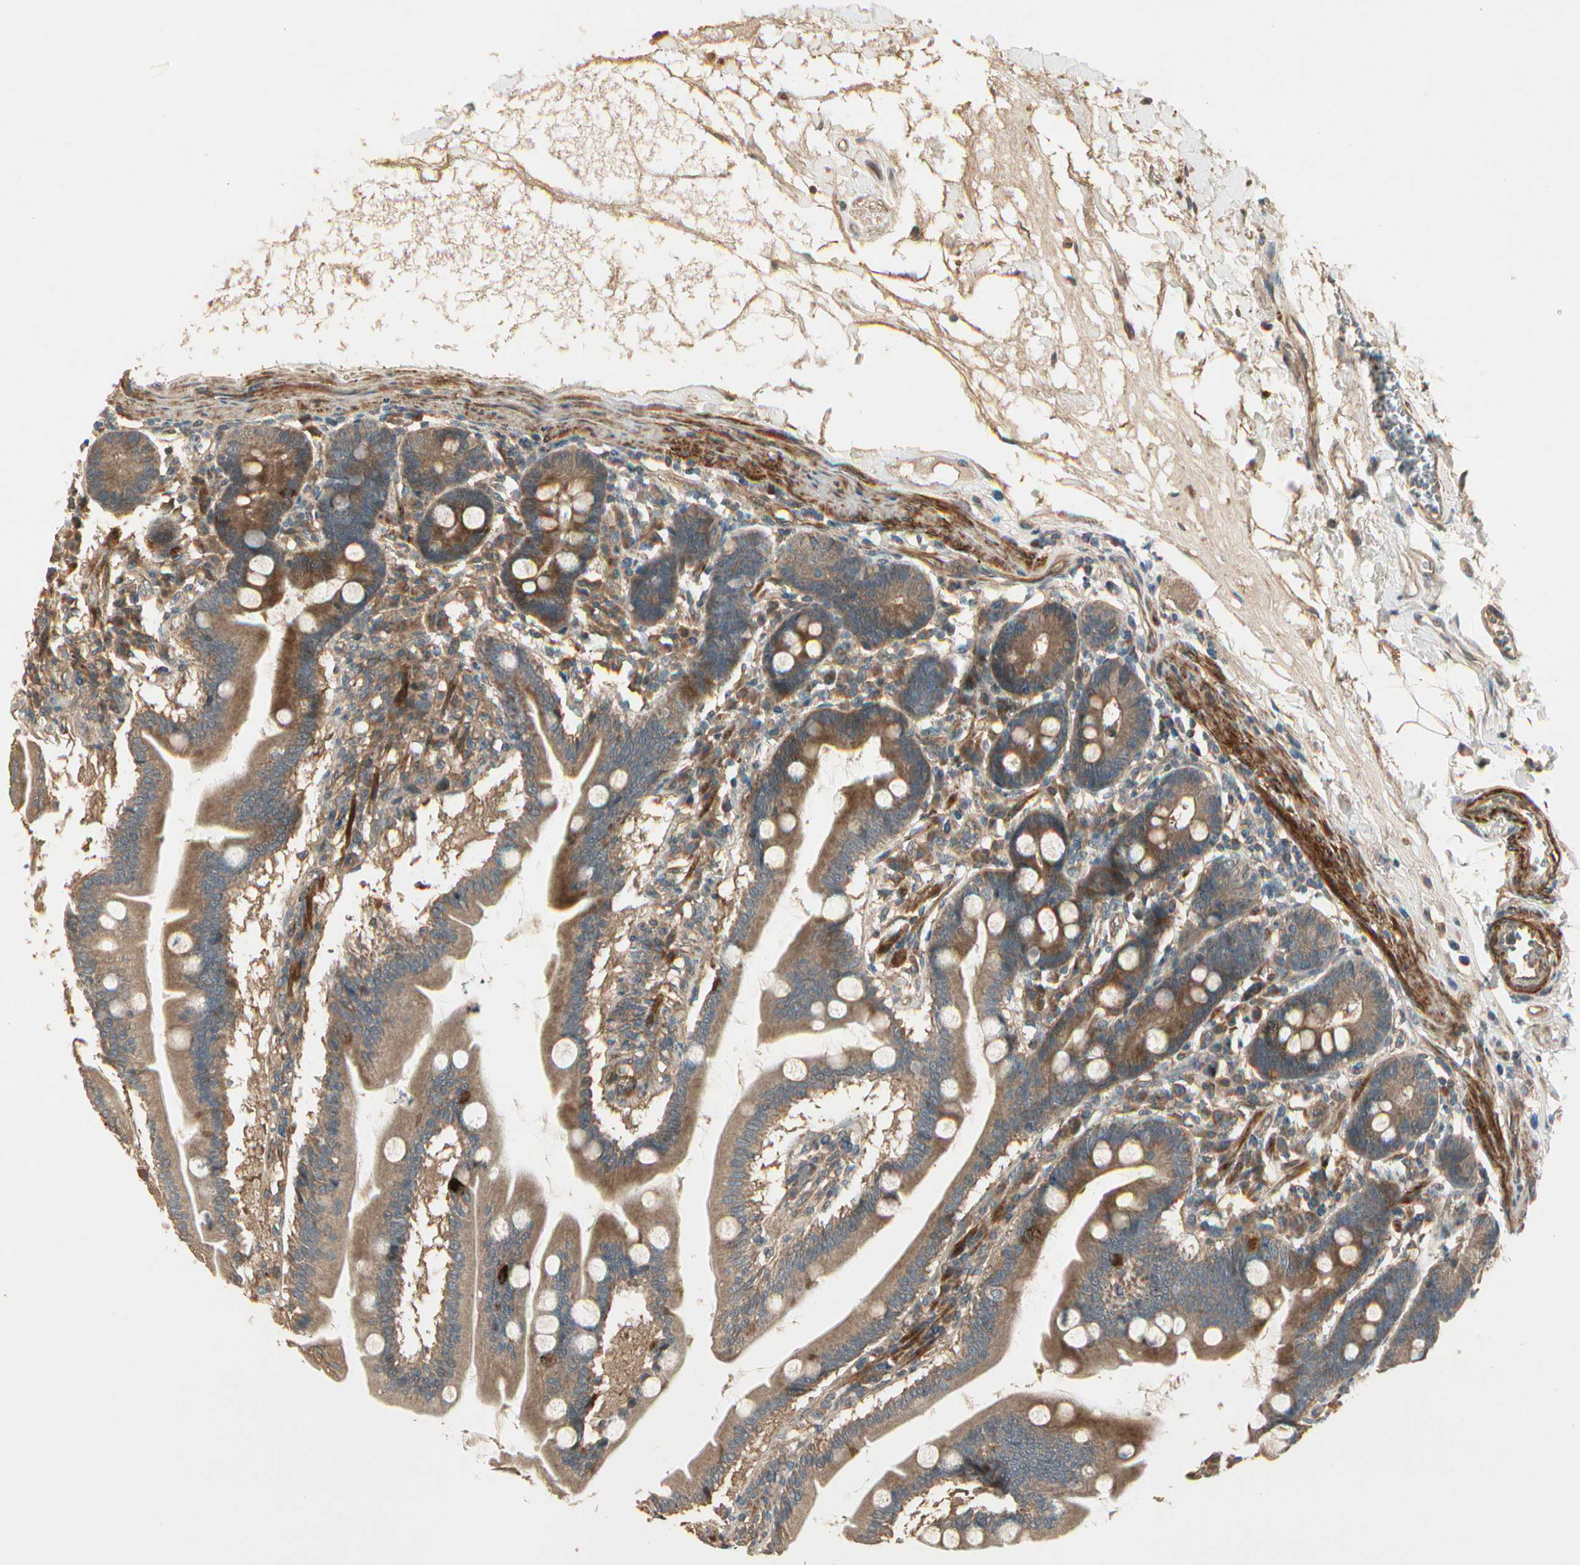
{"staining": {"intensity": "moderate", "quantity": ">75%", "location": "cytoplasmic/membranous"}, "tissue": "duodenum", "cell_type": "Glandular cells", "image_type": "normal", "snomed": [{"axis": "morphology", "description": "Normal tissue, NOS"}, {"axis": "topography", "description": "Duodenum"}], "caption": "Duodenum was stained to show a protein in brown. There is medium levels of moderate cytoplasmic/membranous positivity in about >75% of glandular cells. (DAB IHC with brightfield microscopy, high magnification).", "gene": "ACVR1", "patient": {"sex": "female", "age": 64}}